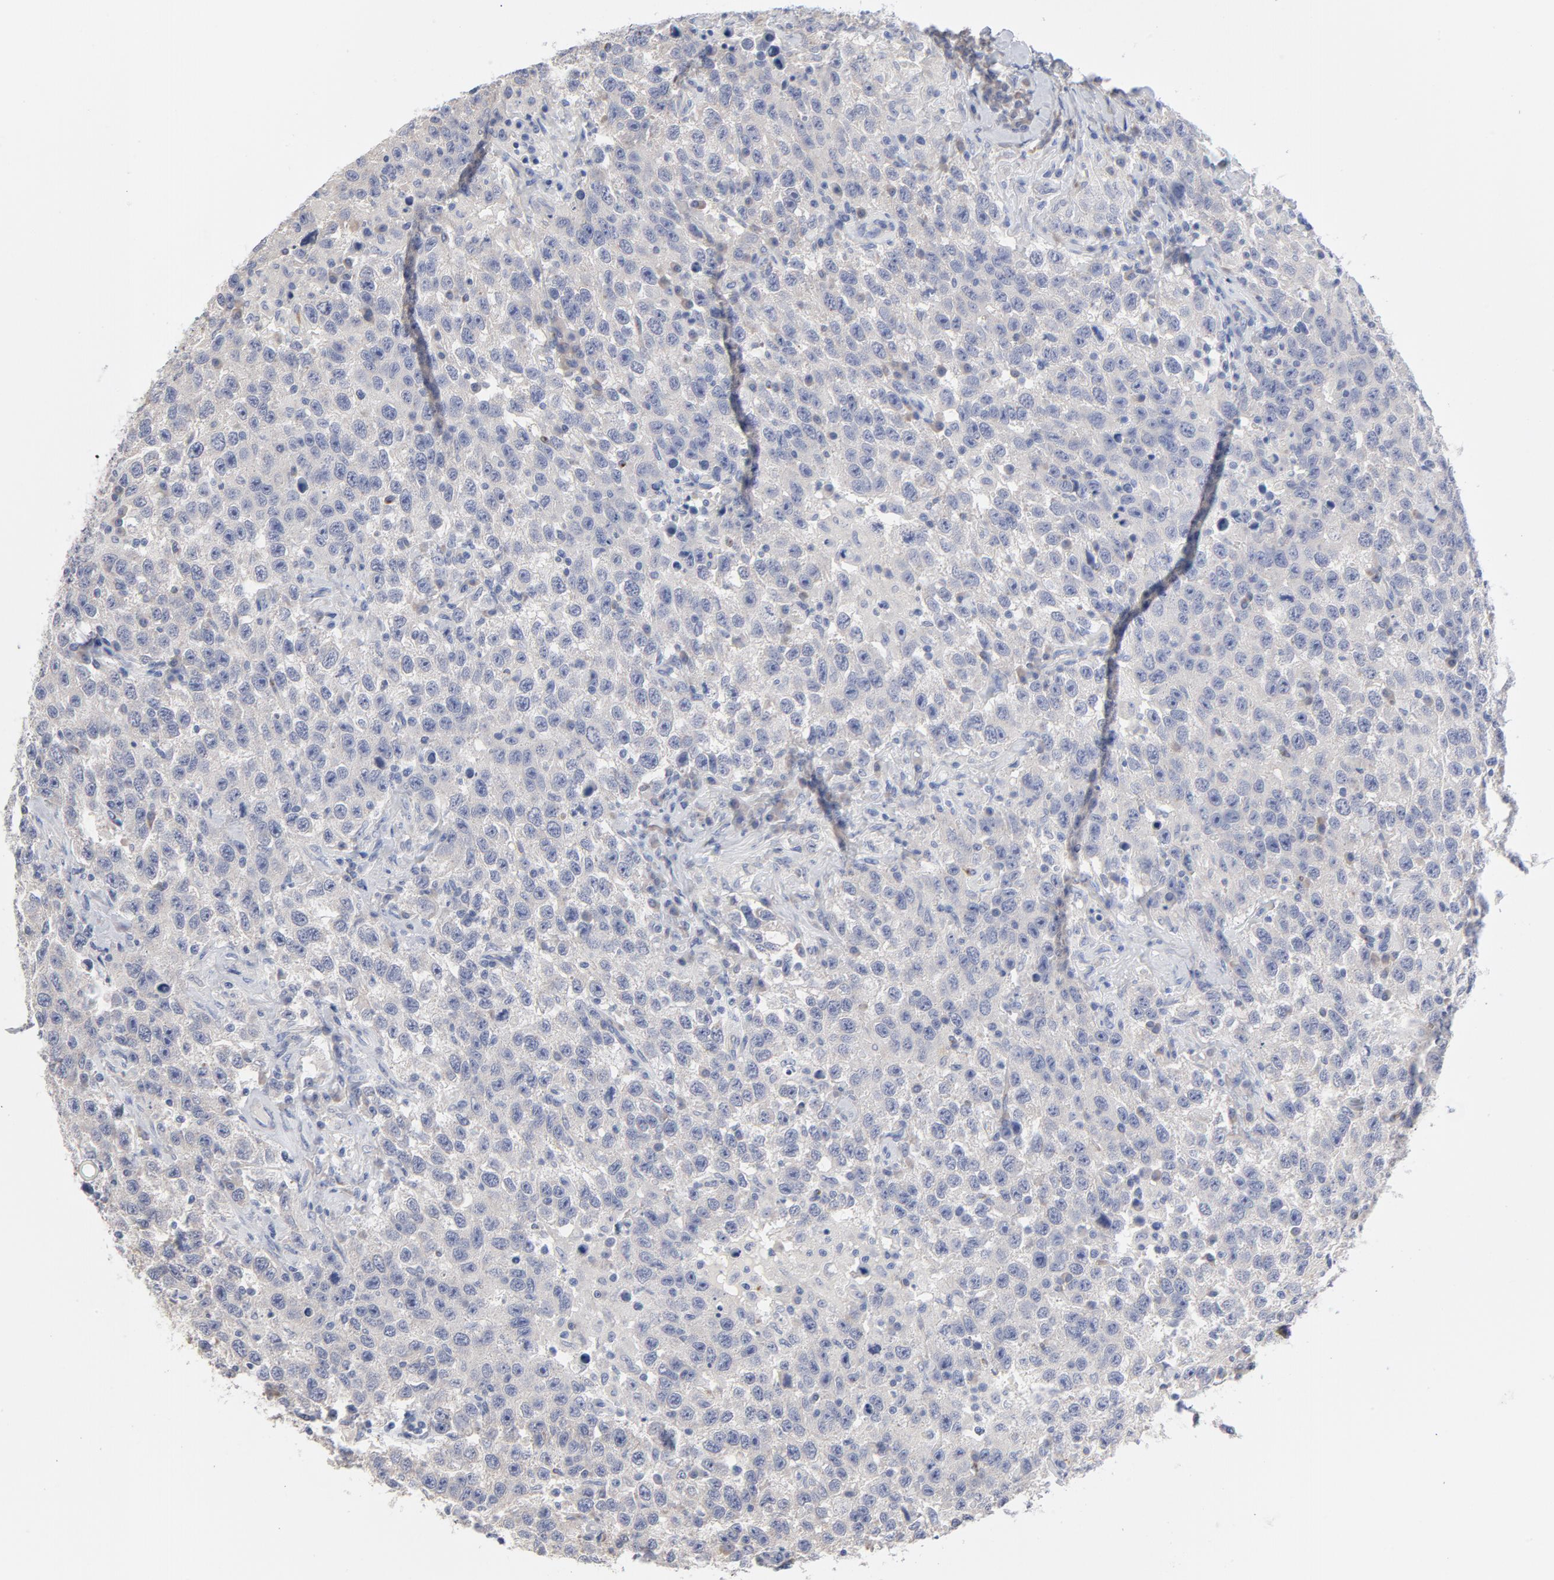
{"staining": {"intensity": "weak", "quantity": "<25%", "location": "cytoplasmic/membranous"}, "tissue": "testis cancer", "cell_type": "Tumor cells", "image_type": "cancer", "snomed": [{"axis": "morphology", "description": "Seminoma, NOS"}, {"axis": "topography", "description": "Testis"}], "caption": "Immunohistochemistry (IHC) of testis cancer (seminoma) exhibits no expression in tumor cells.", "gene": "CPE", "patient": {"sex": "male", "age": 41}}